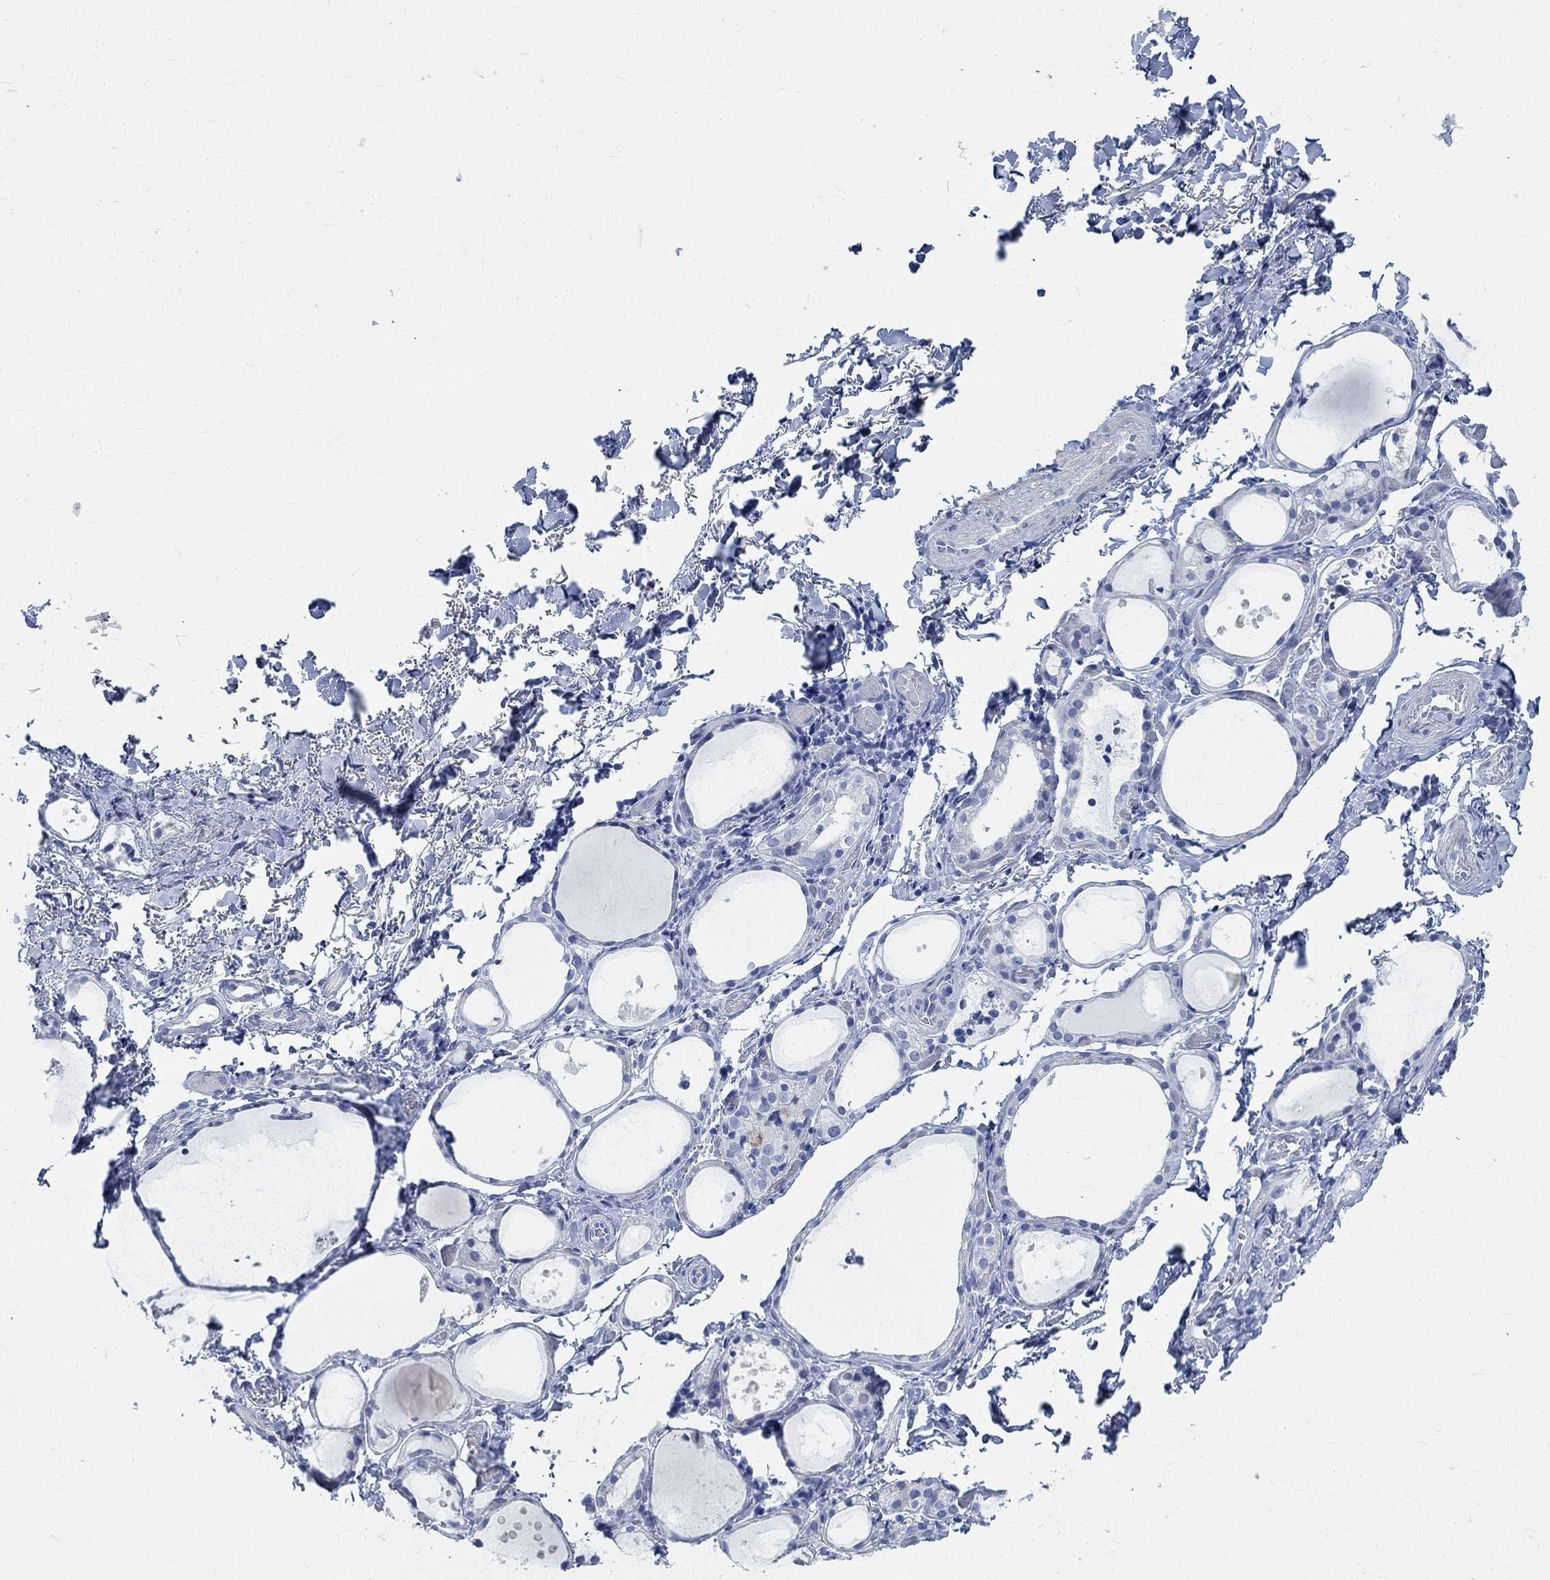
{"staining": {"intensity": "negative", "quantity": "none", "location": "none"}, "tissue": "thyroid gland", "cell_type": "Glandular cells", "image_type": "normal", "snomed": [{"axis": "morphology", "description": "Normal tissue, NOS"}, {"axis": "topography", "description": "Thyroid gland"}], "caption": "The immunohistochemistry (IHC) histopathology image has no significant staining in glandular cells of thyroid gland.", "gene": "RBM20", "patient": {"sex": "male", "age": 68}}